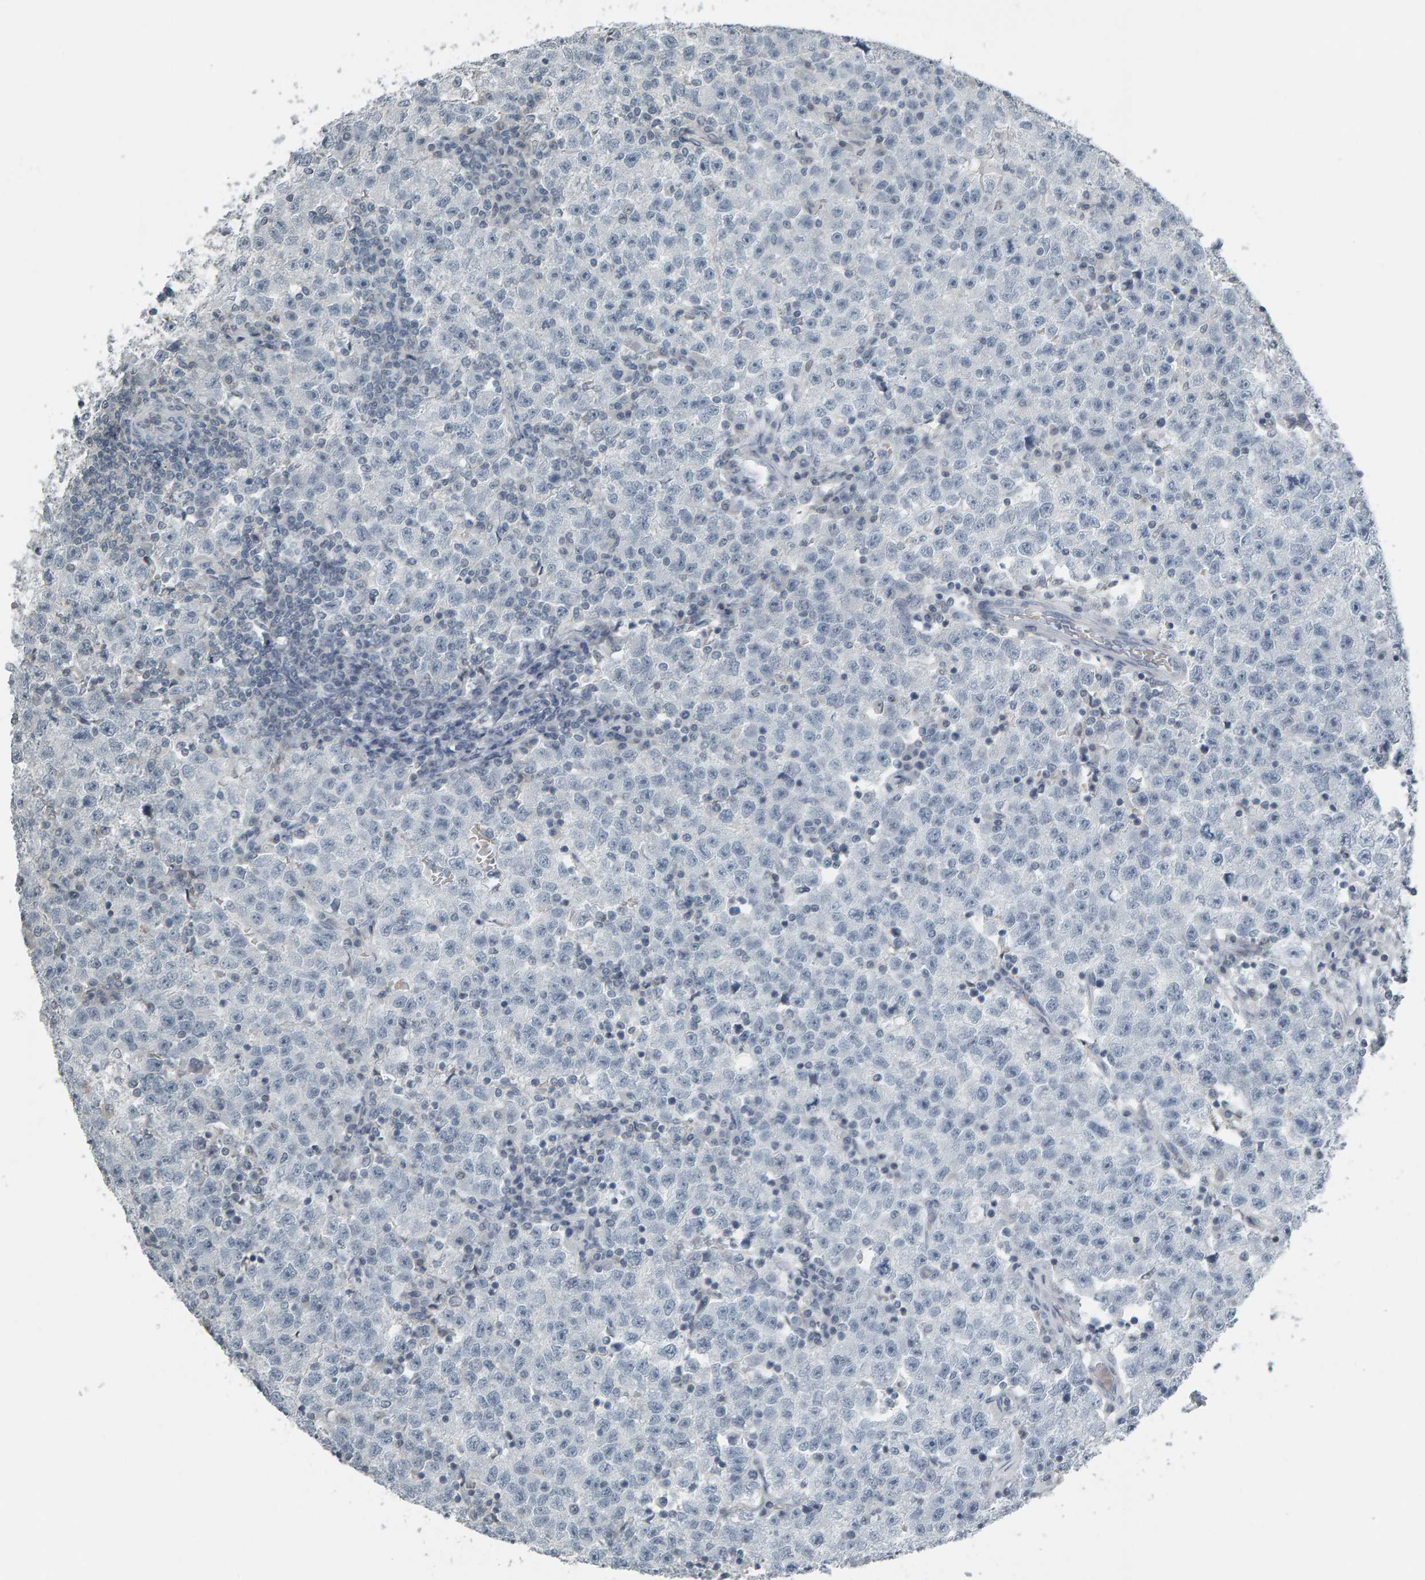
{"staining": {"intensity": "negative", "quantity": "none", "location": "none"}, "tissue": "testis cancer", "cell_type": "Tumor cells", "image_type": "cancer", "snomed": [{"axis": "morphology", "description": "Seminoma, NOS"}, {"axis": "topography", "description": "Testis"}], "caption": "An immunohistochemistry photomicrograph of testis cancer (seminoma) is shown. There is no staining in tumor cells of testis cancer (seminoma).", "gene": "PYY", "patient": {"sex": "male", "age": 22}}